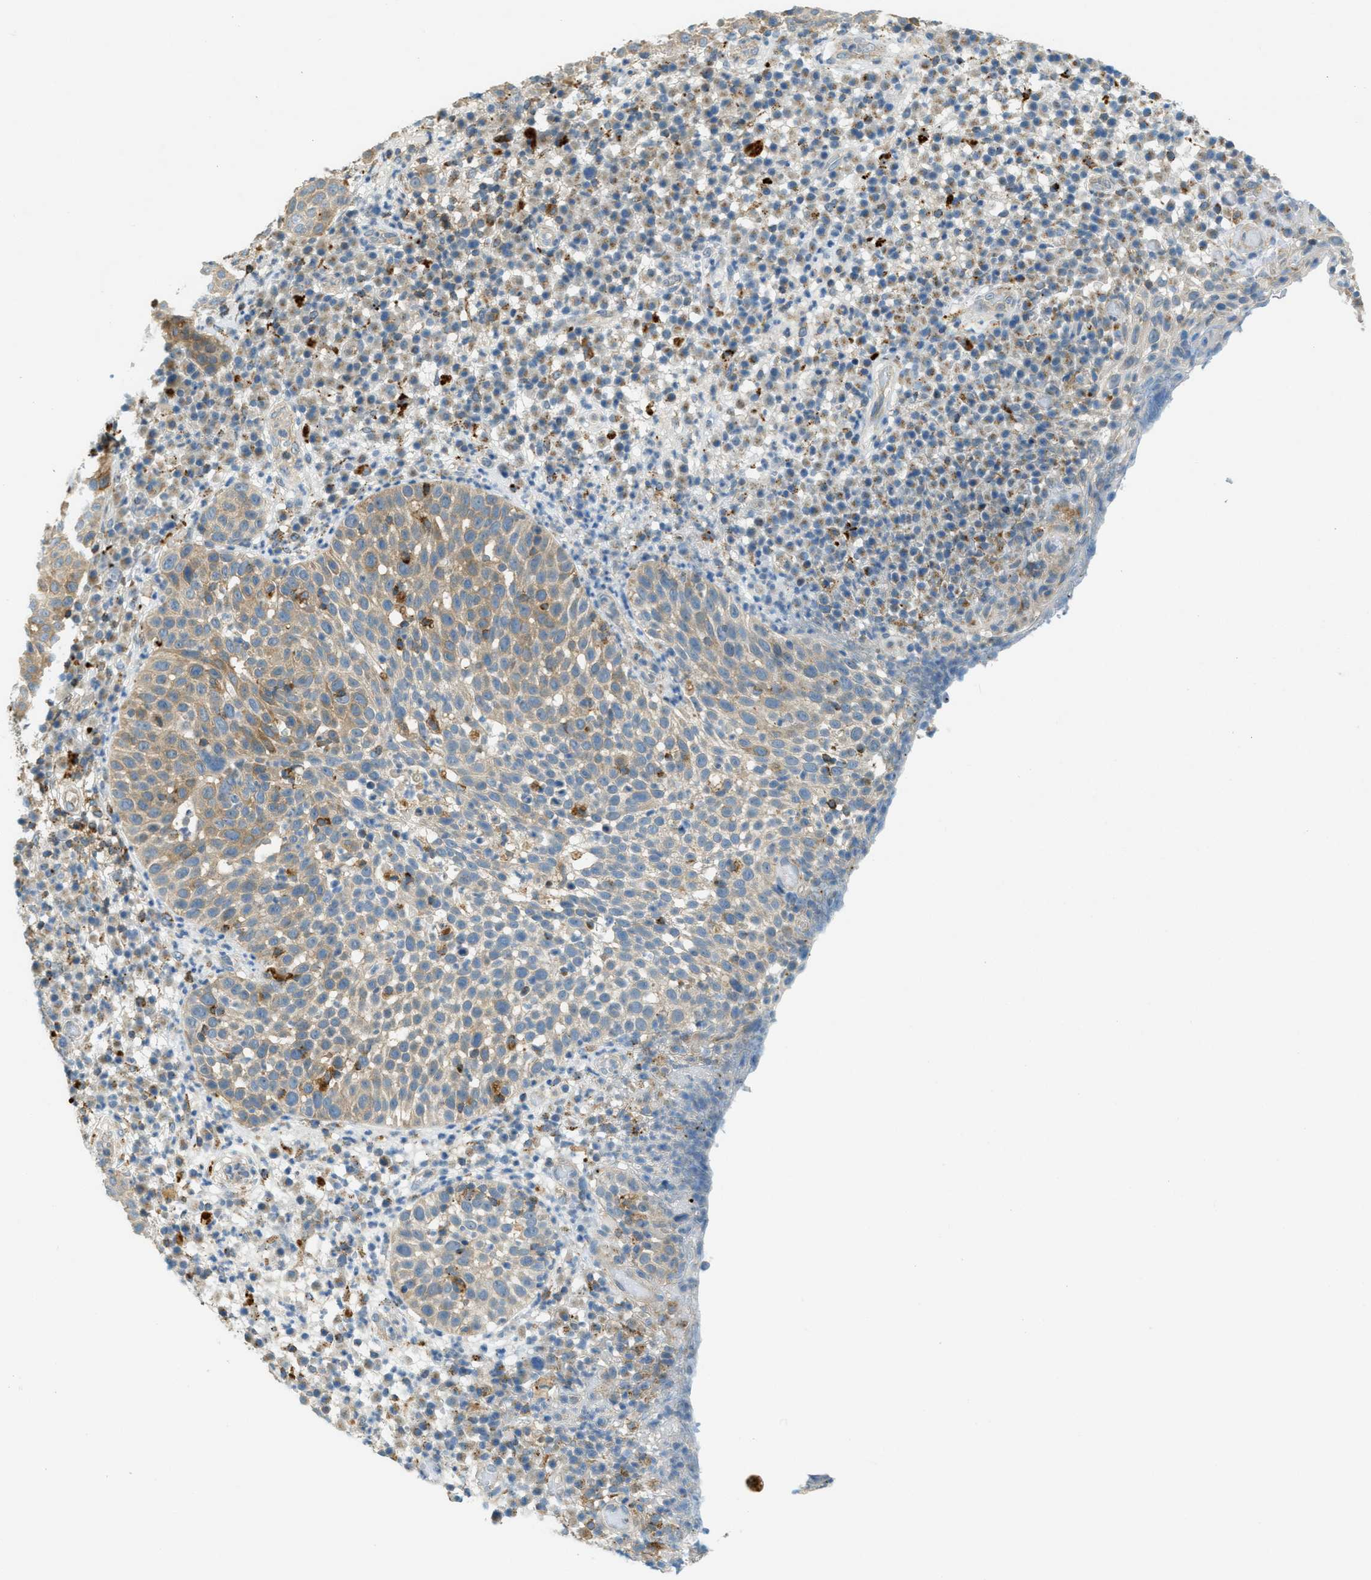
{"staining": {"intensity": "moderate", "quantity": "25%-75%", "location": "cytoplasmic/membranous"}, "tissue": "skin cancer", "cell_type": "Tumor cells", "image_type": "cancer", "snomed": [{"axis": "morphology", "description": "Squamous cell carcinoma in situ, NOS"}, {"axis": "morphology", "description": "Squamous cell carcinoma, NOS"}, {"axis": "topography", "description": "Skin"}], "caption": "Immunohistochemical staining of skin cancer (squamous cell carcinoma in situ) reveals moderate cytoplasmic/membranous protein staining in about 25%-75% of tumor cells. Ihc stains the protein of interest in brown and the nuclei are stained blue.", "gene": "PLBD2", "patient": {"sex": "male", "age": 93}}